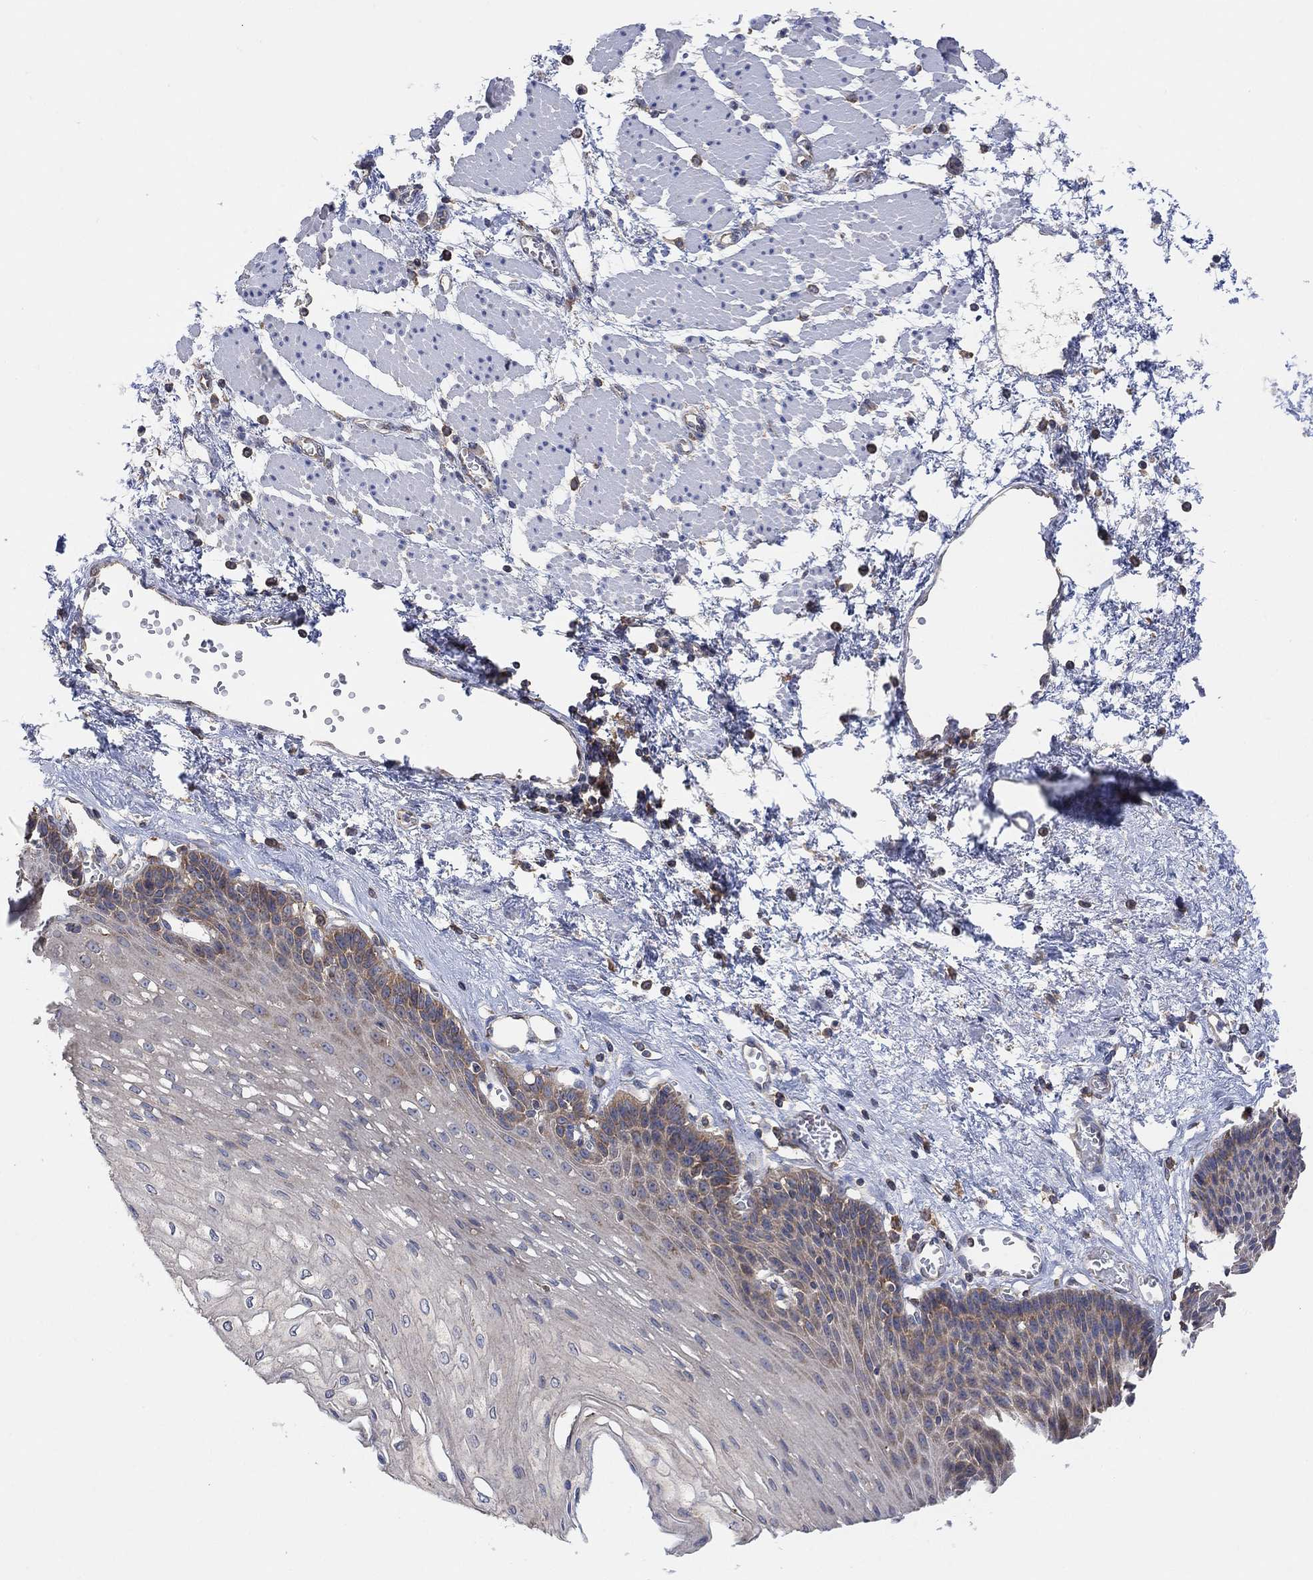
{"staining": {"intensity": "moderate", "quantity": "<25%", "location": "cytoplasmic/membranous"}, "tissue": "esophagus", "cell_type": "Squamous epithelial cells", "image_type": "normal", "snomed": [{"axis": "morphology", "description": "Normal tissue, NOS"}, {"axis": "topography", "description": "Esophagus"}], "caption": "Immunohistochemistry staining of normal esophagus, which displays low levels of moderate cytoplasmic/membranous expression in approximately <25% of squamous epithelial cells indicating moderate cytoplasmic/membranous protein expression. The staining was performed using DAB (brown) for protein detection and nuclei were counterstained in hematoxylin (blue).", "gene": "BLOC1S3", "patient": {"sex": "female", "age": 62}}